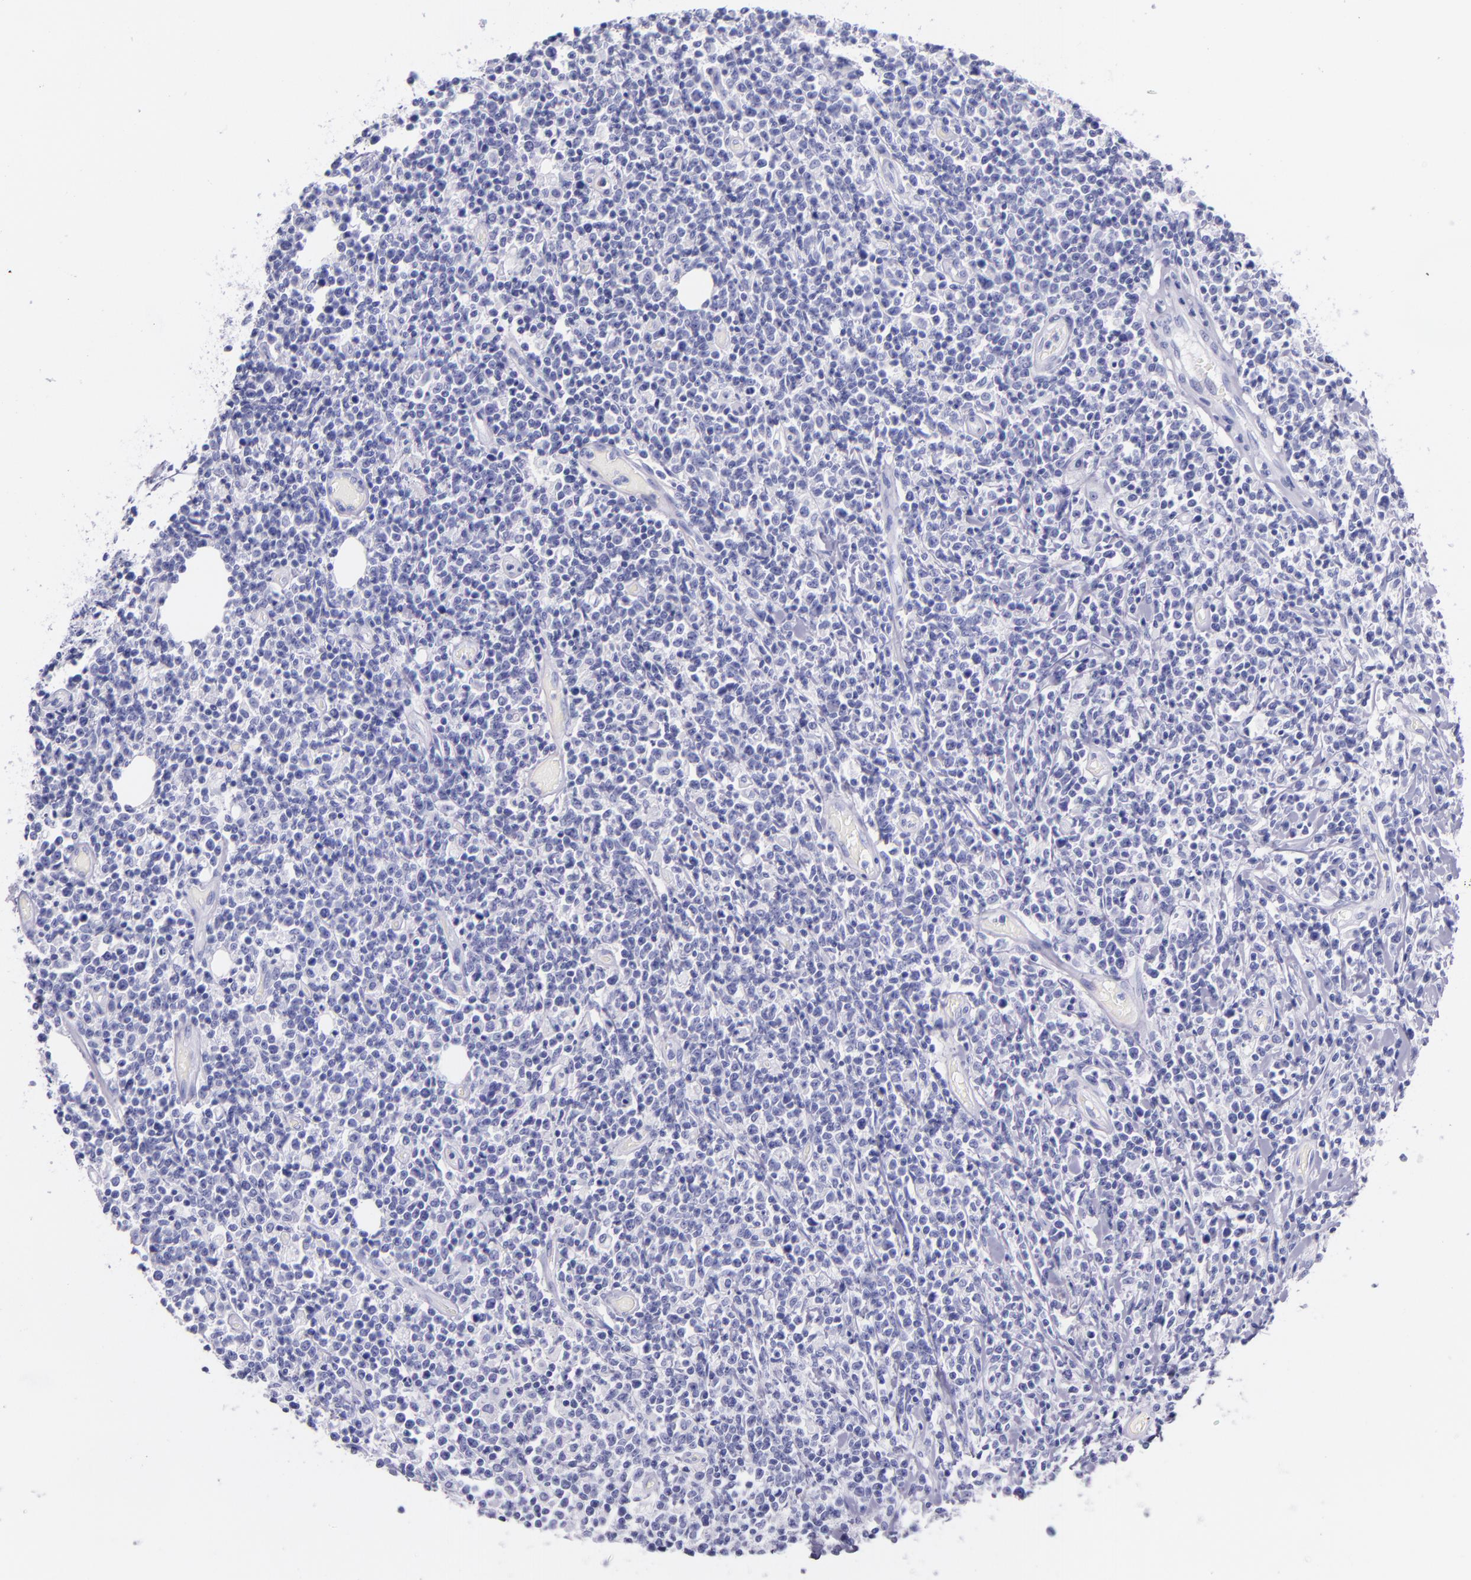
{"staining": {"intensity": "negative", "quantity": "none", "location": "none"}, "tissue": "lymphoma", "cell_type": "Tumor cells", "image_type": "cancer", "snomed": [{"axis": "morphology", "description": "Malignant lymphoma, non-Hodgkin's type, High grade"}, {"axis": "topography", "description": "Colon"}], "caption": "A histopathology image of human lymphoma is negative for staining in tumor cells. (DAB (3,3'-diaminobenzidine) immunohistochemistry with hematoxylin counter stain).", "gene": "SFTPB", "patient": {"sex": "male", "age": 82}}